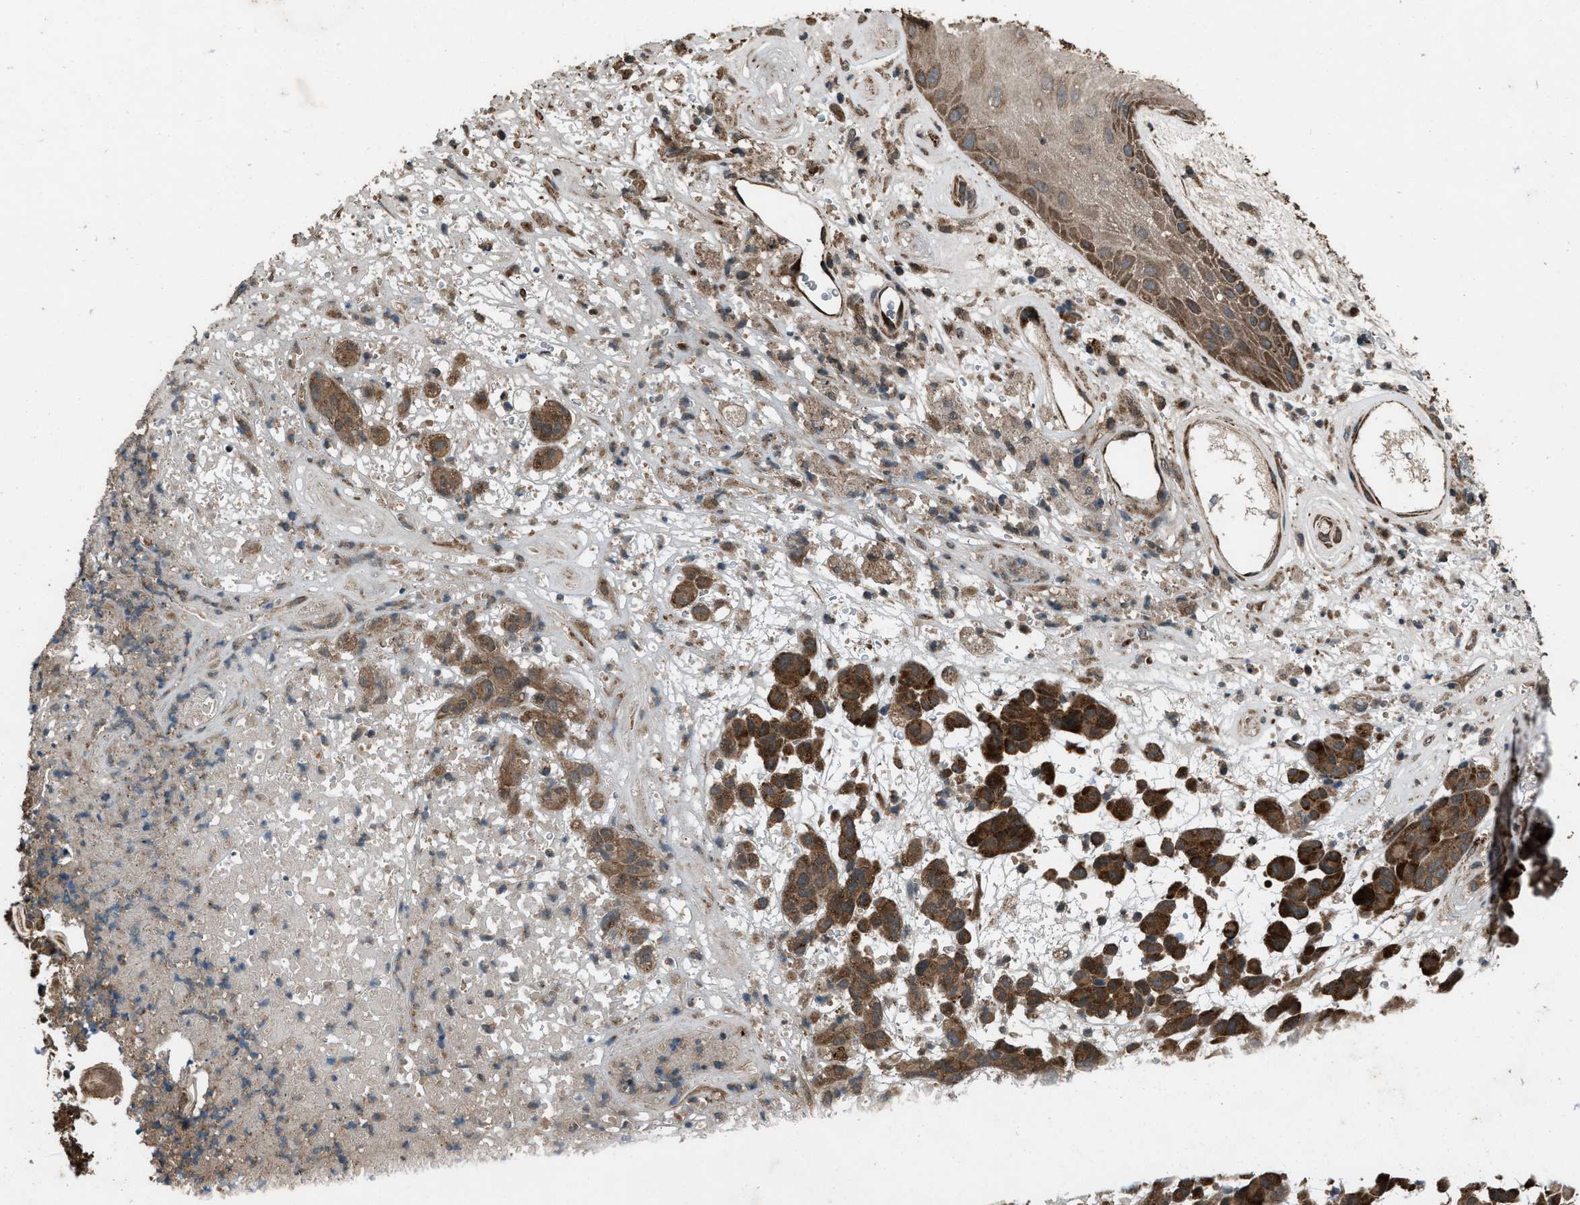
{"staining": {"intensity": "moderate", "quantity": ">75%", "location": "cytoplasmic/membranous"}, "tissue": "melanoma", "cell_type": "Tumor cells", "image_type": "cancer", "snomed": [{"axis": "morphology", "description": "Malignant melanoma, NOS"}, {"axis": "topography", "description": "Skin"}], "caption": "Moderate cytoplasmic/membranous staining is present in about >75% of tumor cells in malignant melanoma.", "gene": "IRAK4", "patient": {"sex": "male", "age": 59}}